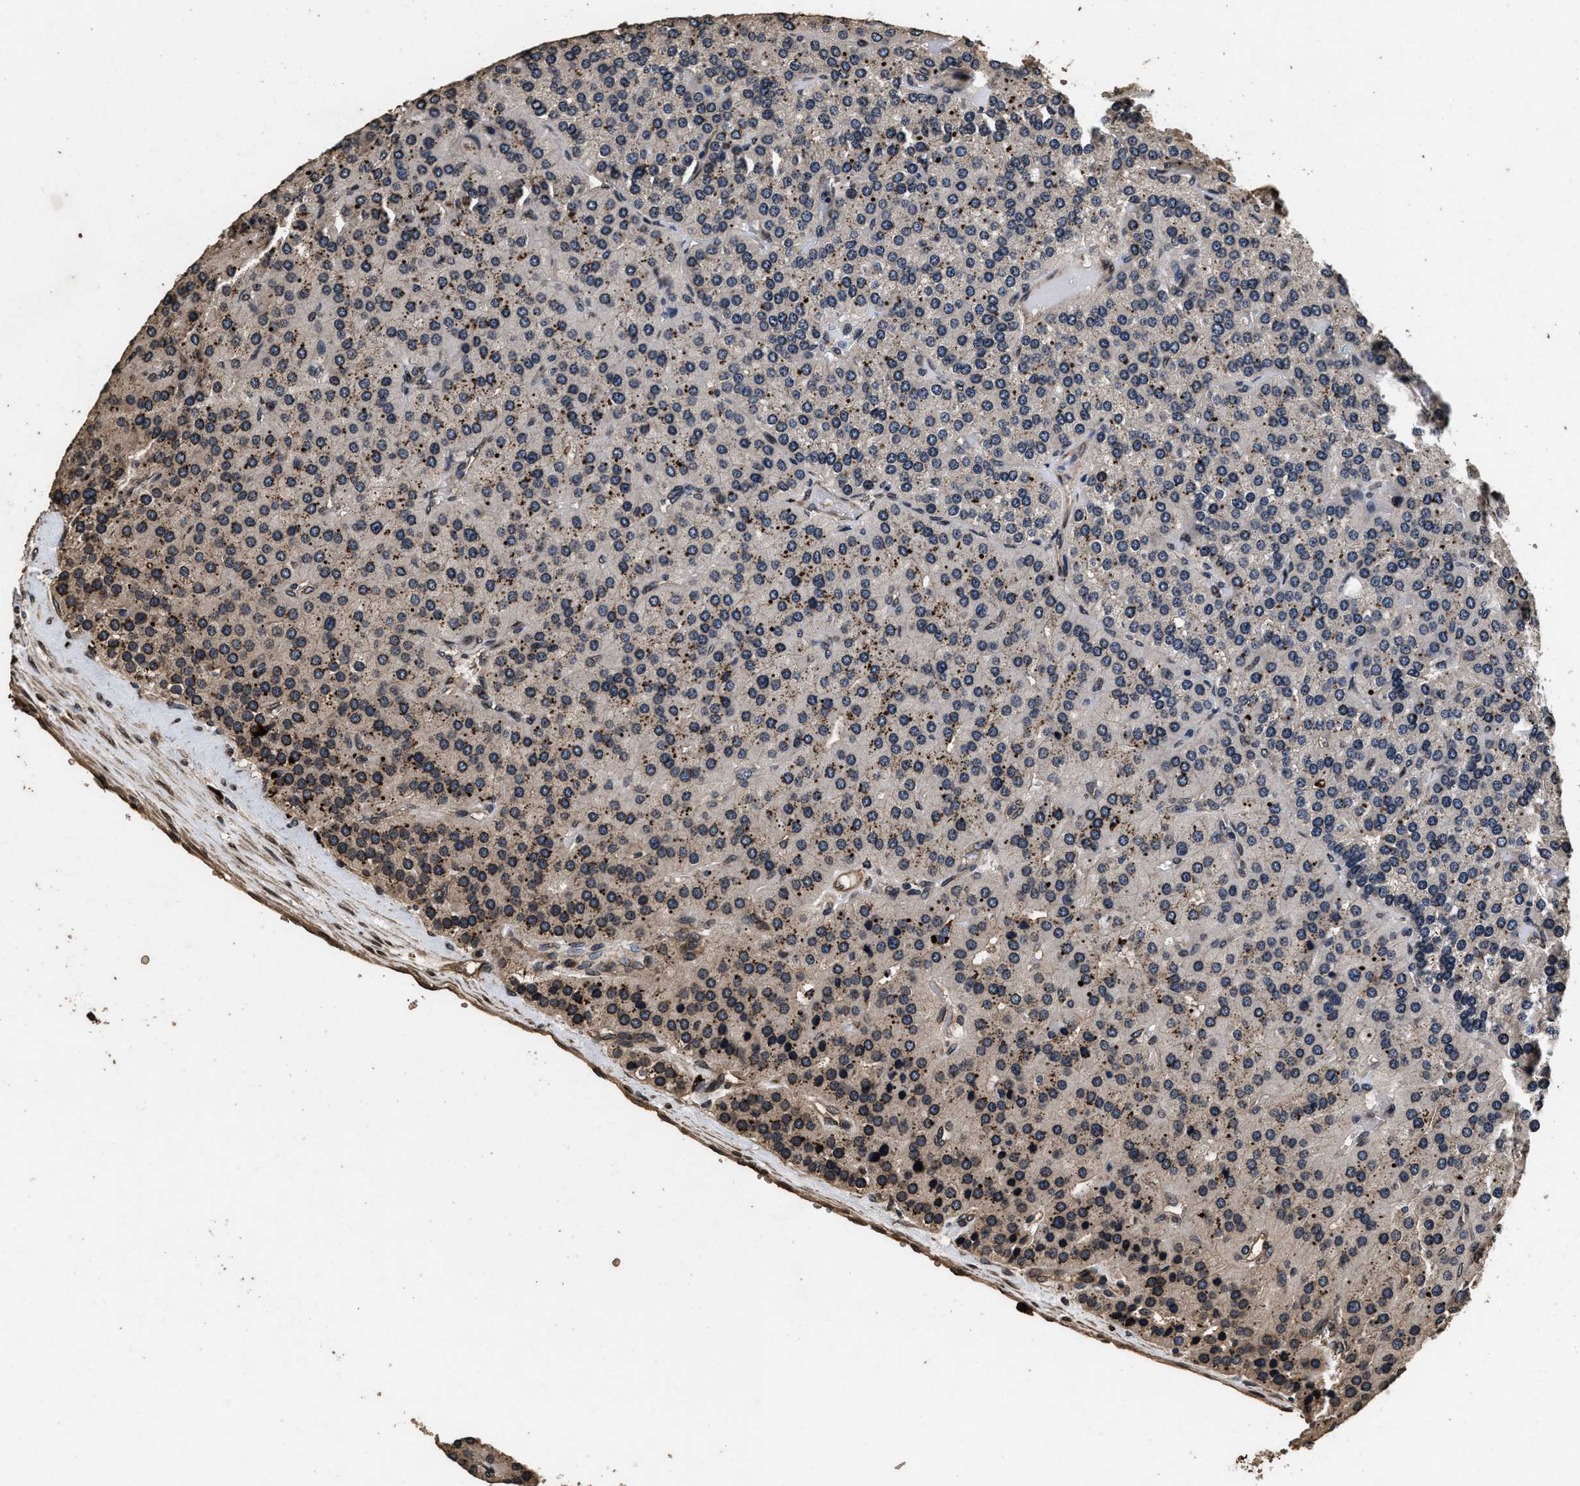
{"staining": {"intensity": "strong", "quantity": "25%-75%", "location": "cytoplasmic/membranous,nuclear"}, "tissue": "parathyroid gland", "cell_type": "Glandular cells", "image_type": "normal", "snomed": [{"axis": "morphology", "description": "Normal tissue, NOS"}, {"axis": "morphology", "description": "Adenoma, NOS"}, {"axis": "topography", "description": "Parathyroid gland"}], "caption": "Protein expression analysis of unremarkable parathyroid gland displays strong cytoplasmic/membranous,nuclear positivity in approximately 25%-75% of glandular cells. The staining was performed using DAB to visualize the protein expression in brown, while the nuclei were stained in blue with hematoxylin (Magnification: 20x).", "gene": "ACCS", "patient": {"sex": "female", "age": 86}}